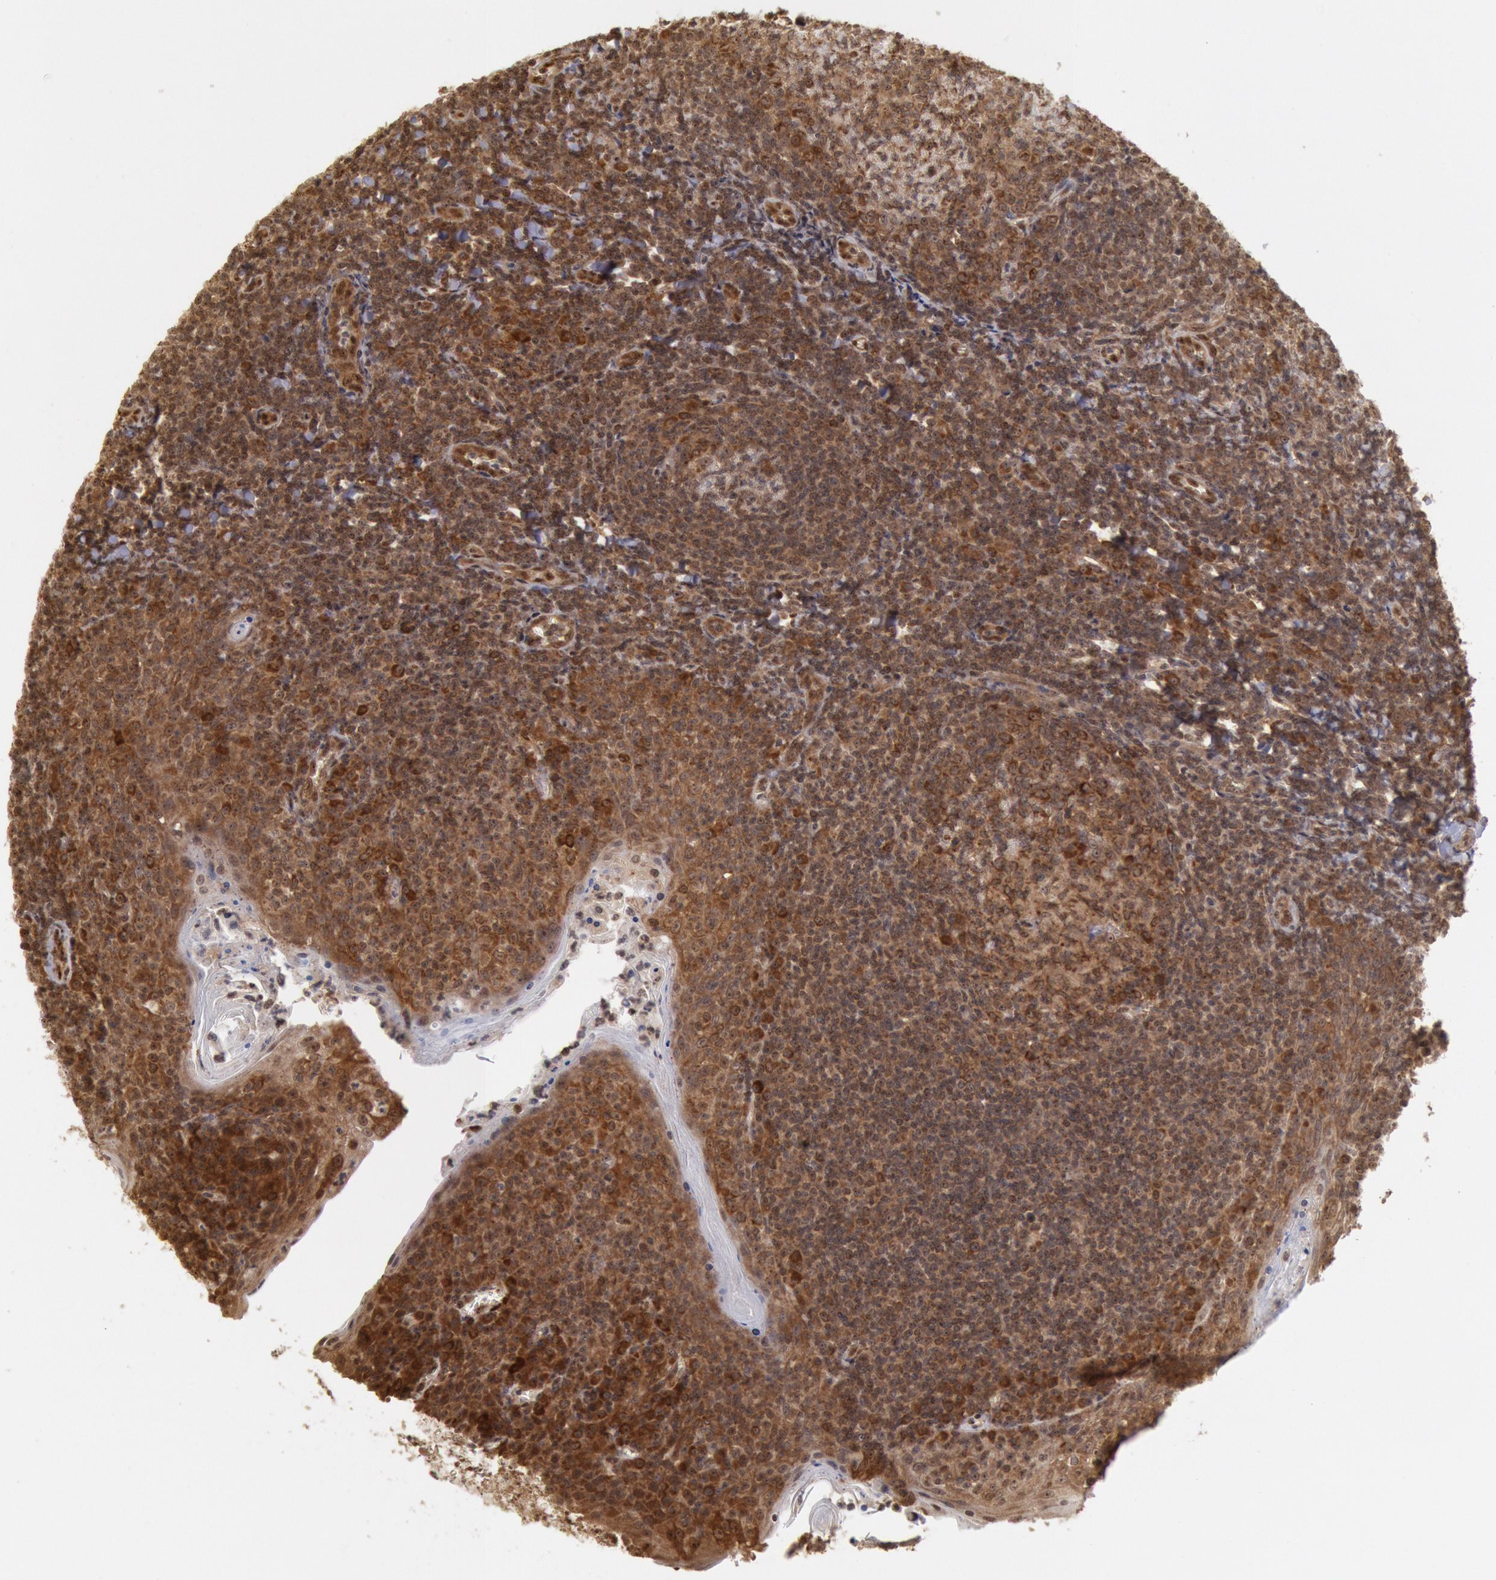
{"staining": {"intensity": "strong", "quantity": ">75%", "location": "cytoplasmic/membranous"}, "tissue": "tonsil", "cell_type": "Germinal center cells", "image_type": "normal", "snomed": [{"axis": "morphology", "description": "Normal tissue, NOS"}, {"axis": "topography", "description": "Tonsil"}], "caption": "The photomicrograph reveals staining of unremarkable tonsil, revealing strong cytoplasmic/membranous protein positivity (brown color) within germinal center cells.", "gene": "STX17", "patient": {"sex": "male", "age": 31}}